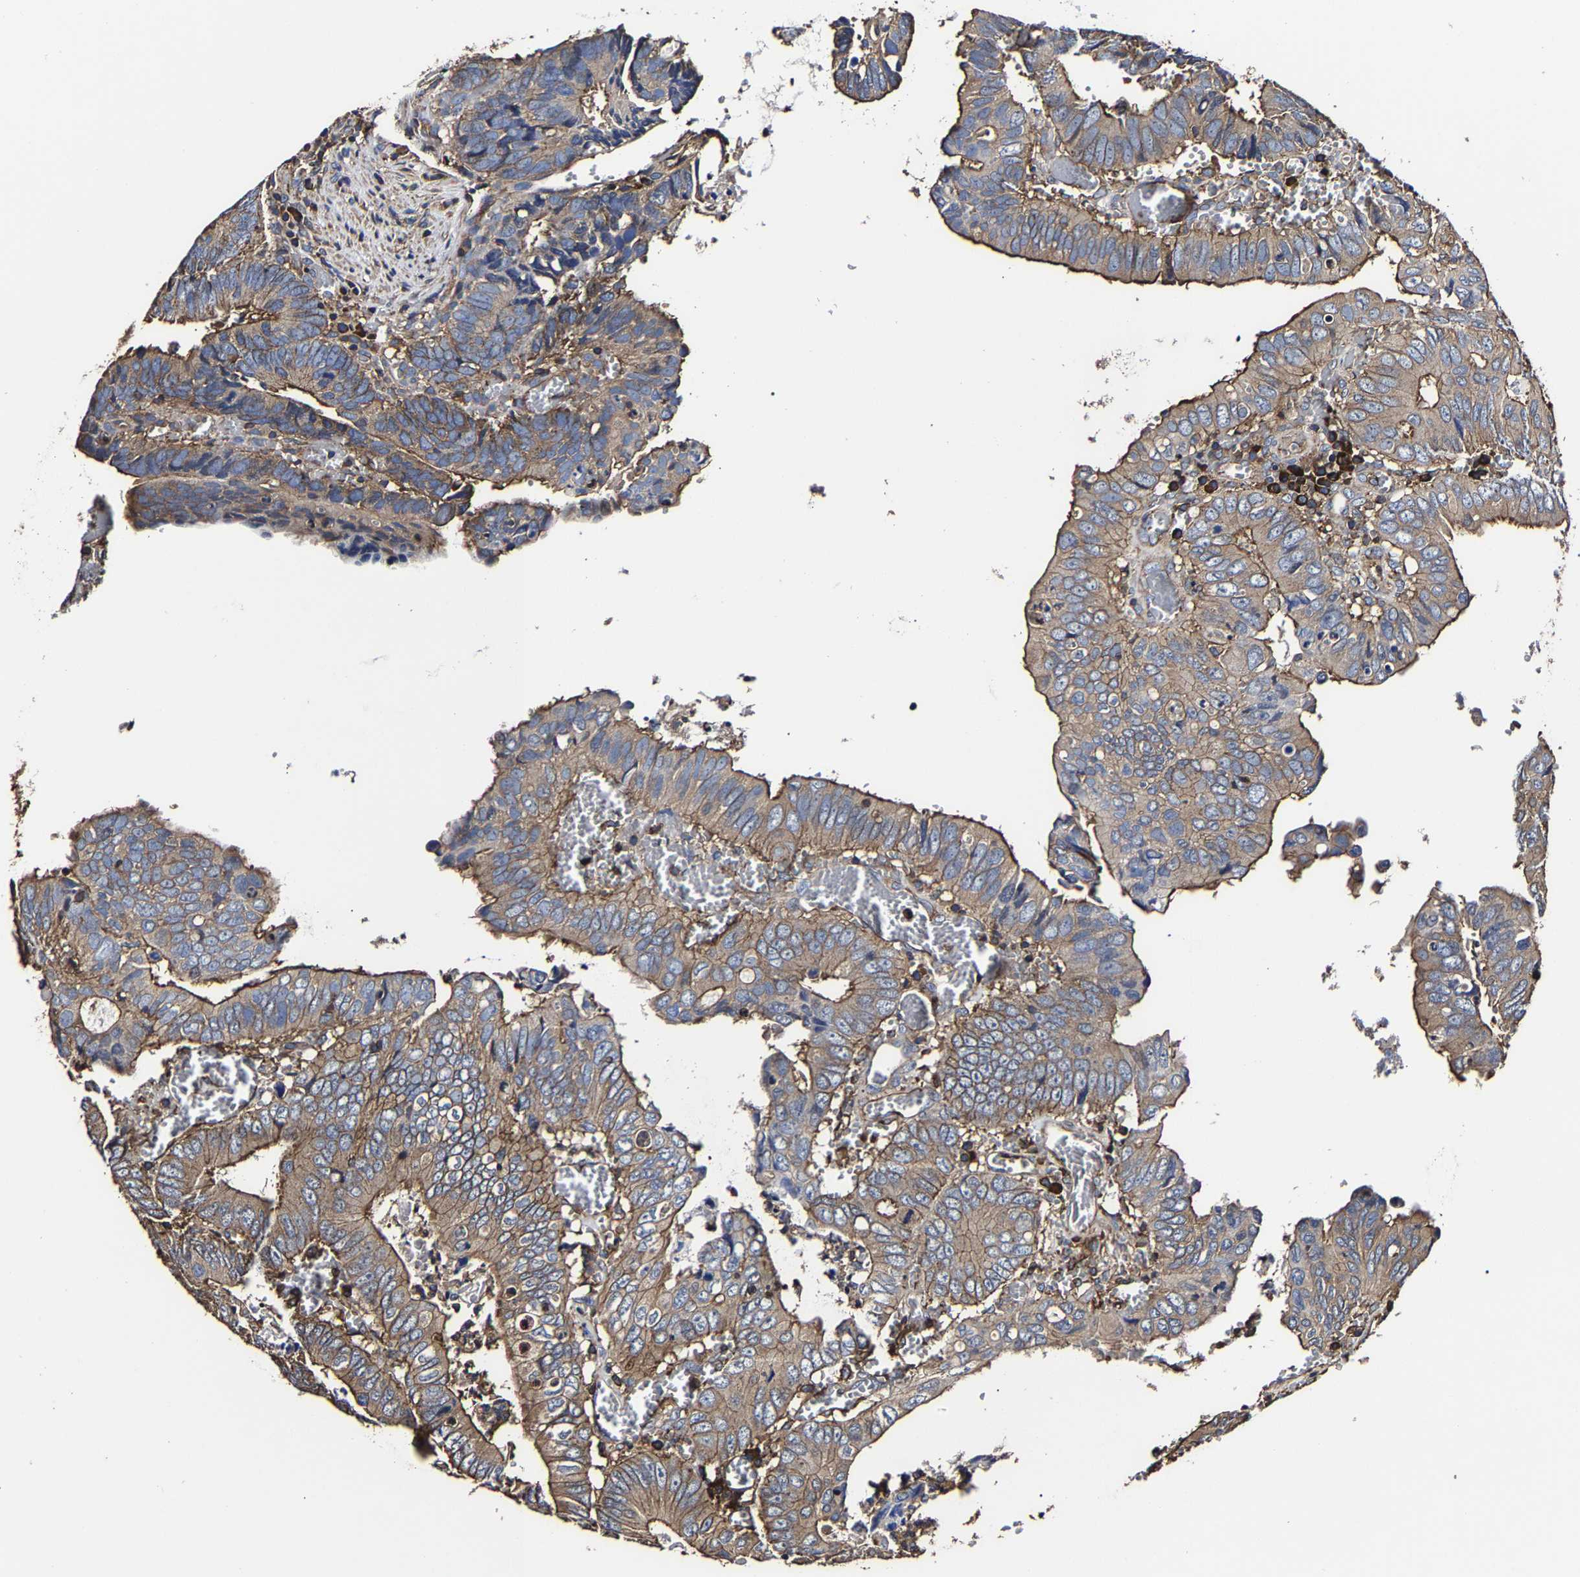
{"staining": {"intensity": "moderate", "quantity": ">75%", "location": "cytoplasmic/membranous"}, "tissue": "colorectal cancer", "cell_type": "Tumor cells", "image_type": "cancer", "snomed": [{"axis": "morphology", "description": "Inflammation, NOS"}, {"axis": "morphology", "description": "Adenocarcinoma, NOS"}, {"axis": "topography", "description": "Colon"}], "caption": "This is a micrograph of IHC staining of adenocarcinoma (colorectal), which shows moderate staining in the cytoplasmic/membranous of tumor cells.", "gene": "SSH3", "patient": {"sex": "male", "age": 72}}